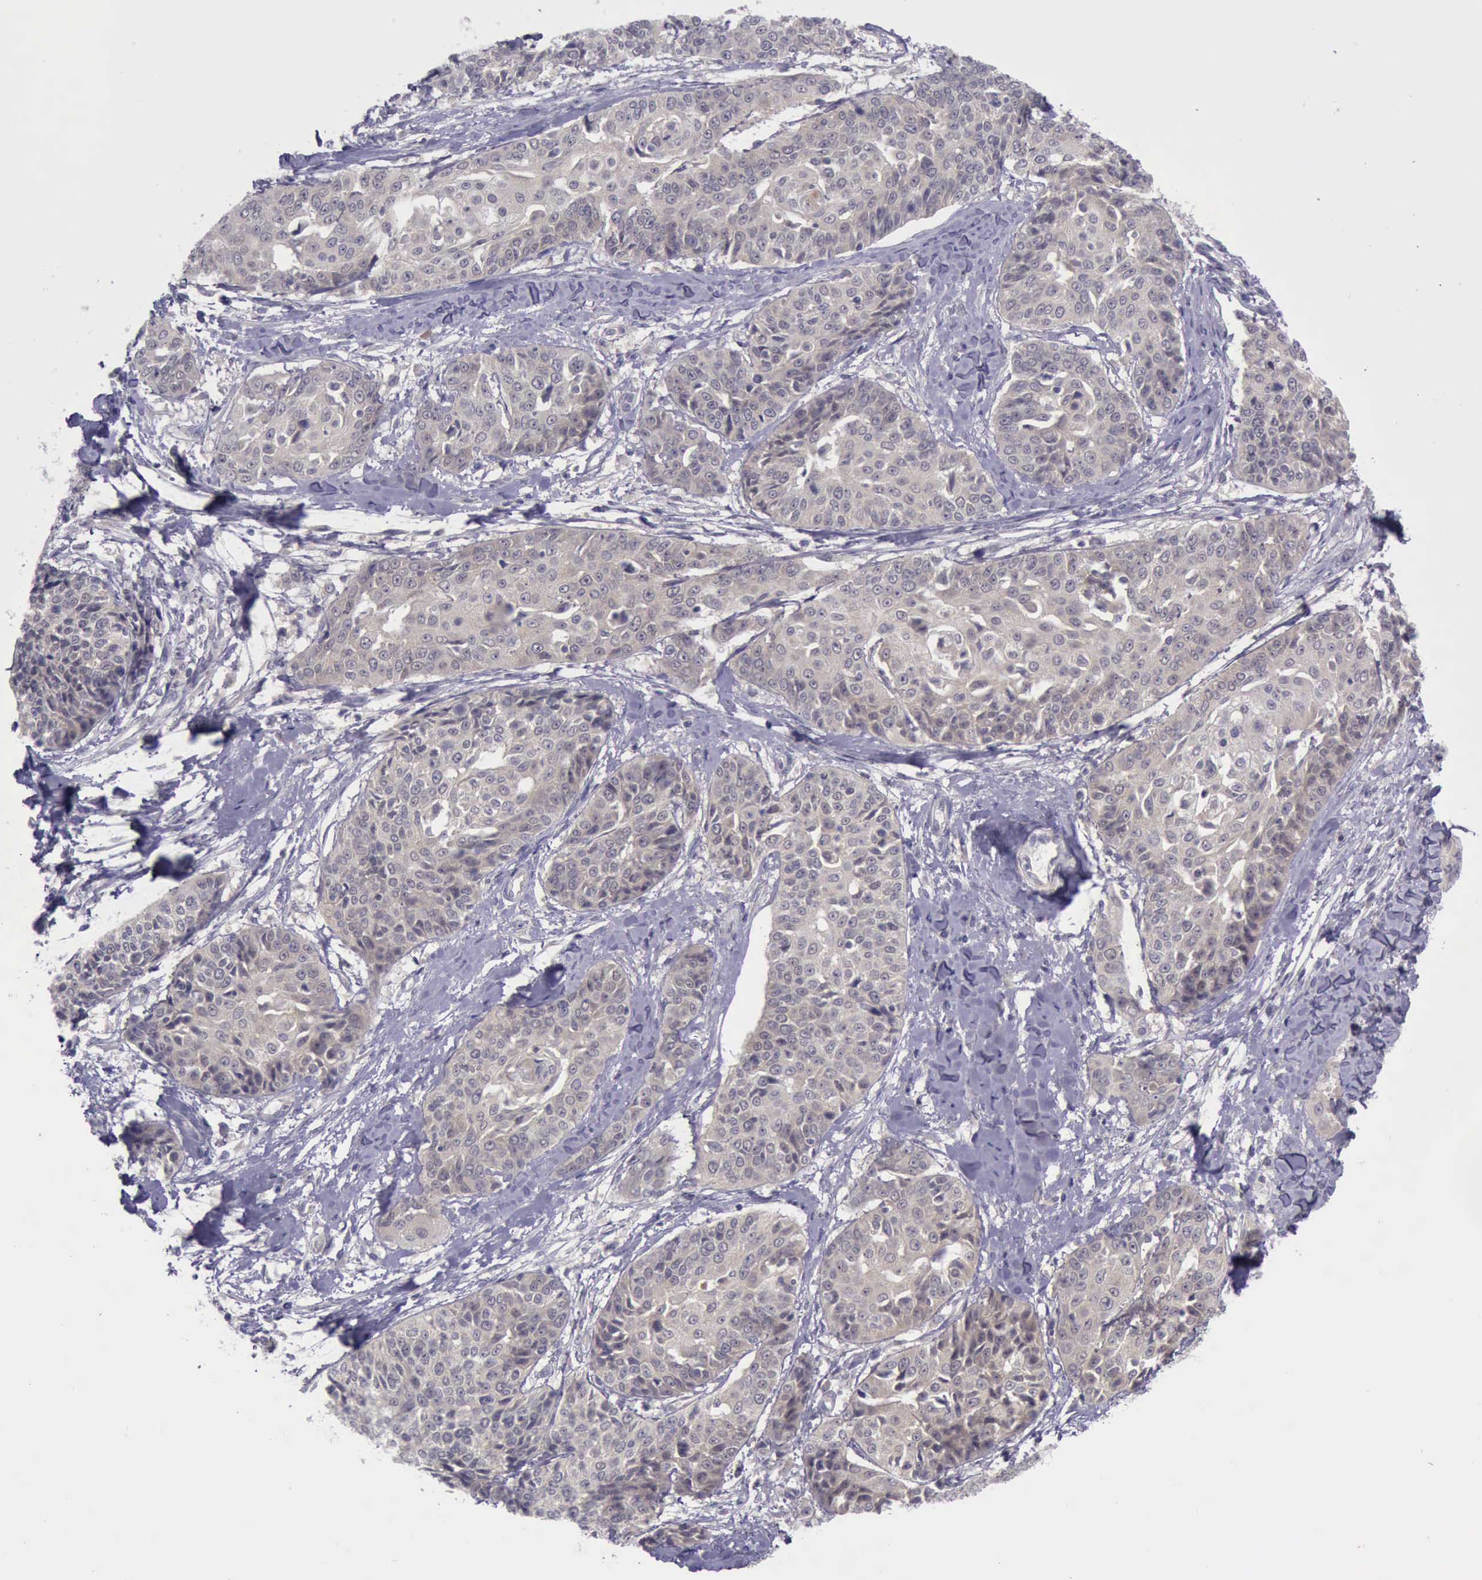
{"staining": {"intensity": "weak", "quantity": ">75%", "location": "cytoplasmic/membranous"}, "tissue": "cervical cancer", "cell_type": "Tumor cells", "image_type": "cancer", "snomed": [{"axis": "morphology", "description": "Squamous cell carcinoma, NOS"}, {"axis": "topography", "description": "Cervix"}], "caption": "Tumor cells display weak cytoplasmic/membranous expression in approximately >75% of cells in cervical cancer (squamous cell carcinoma).", "gene": "ARNT2", "patient": {"sex": "female", "age": 64}}